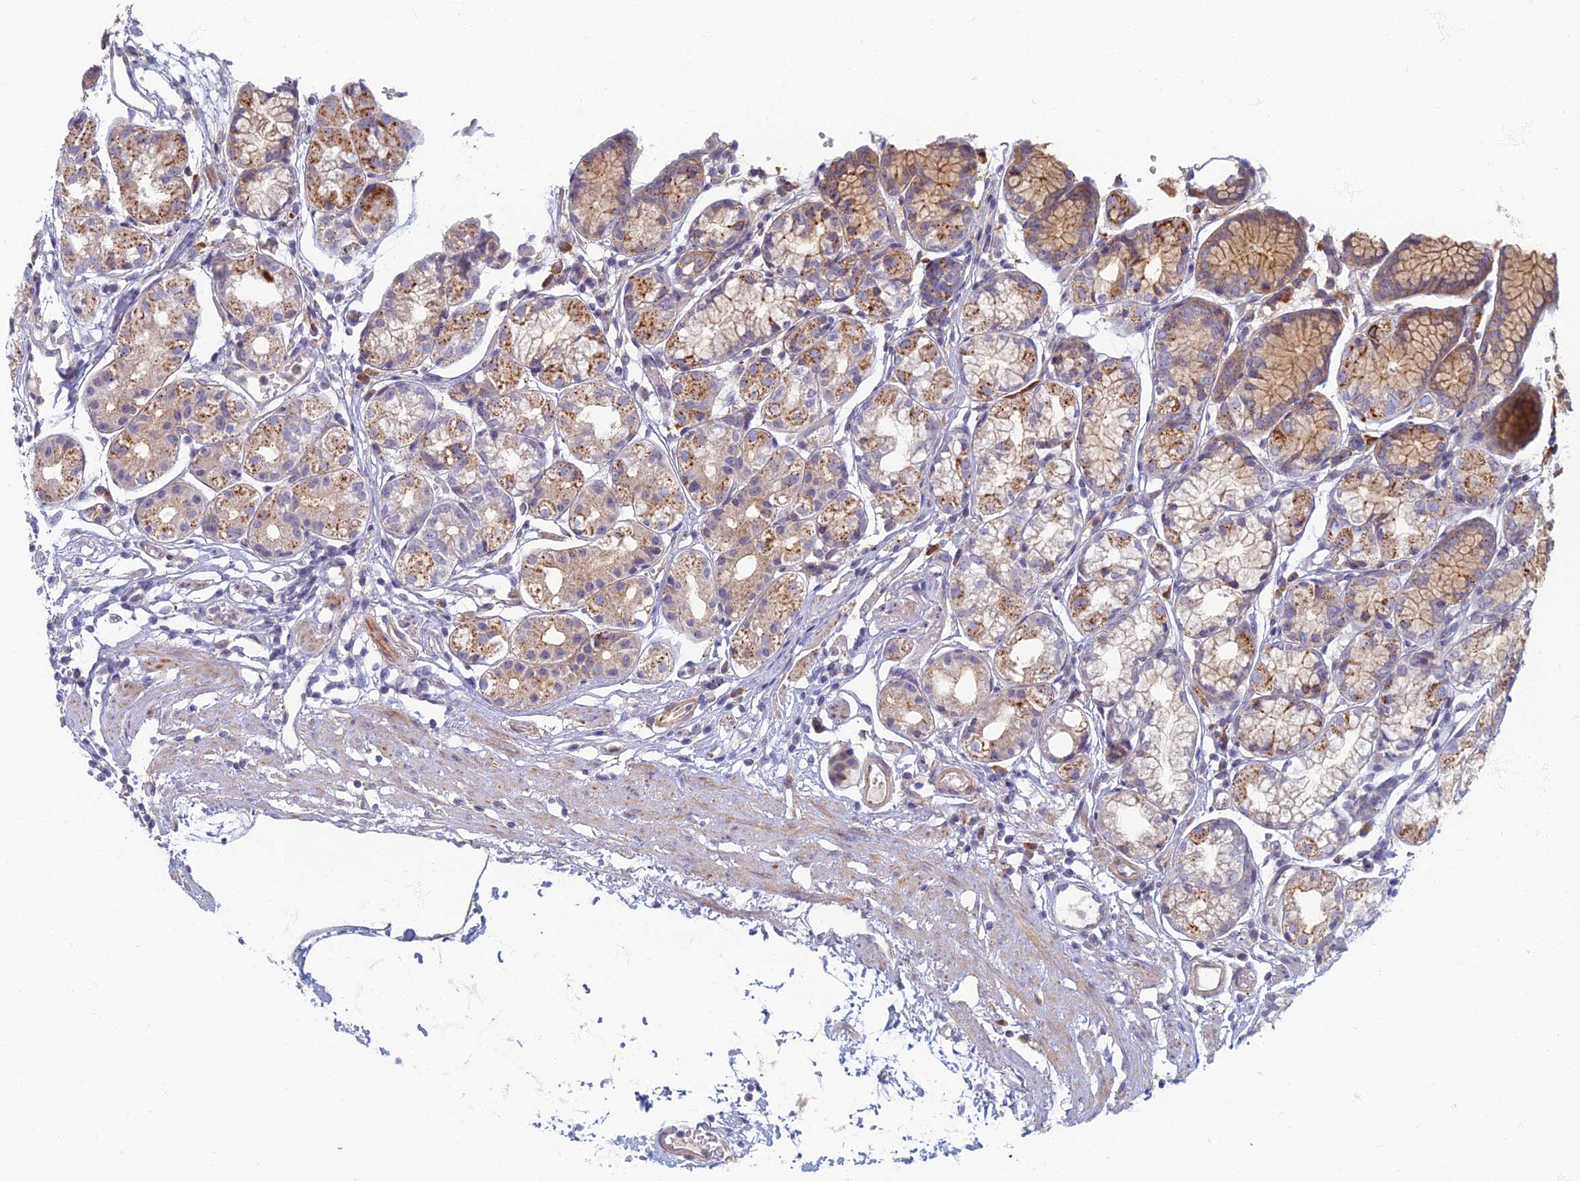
{"staining": {"intensity": "strong", "quantity": "25%-75%", "location": "cytoplasmic/membranous"}, "tissue": "stomach", "cell_type": "Glandular cells", "image_type": "normal", "snomed": [{"axis": "morphology", "description": "Normal tissue, NOS"}, {"axis": "topography", "description": "Stomach"}], "caption": "Immunohistochemistry image of benign stomach: human stomach stained using IHC reveals high levels of strong protein expression localized specifically in the cytoplasmic/membranous of glandular cells, appearing as a cytoplasmic/membranous brown color.", "gene": "CHMP4B", "patient": {"sex": "female", "age": 57}}